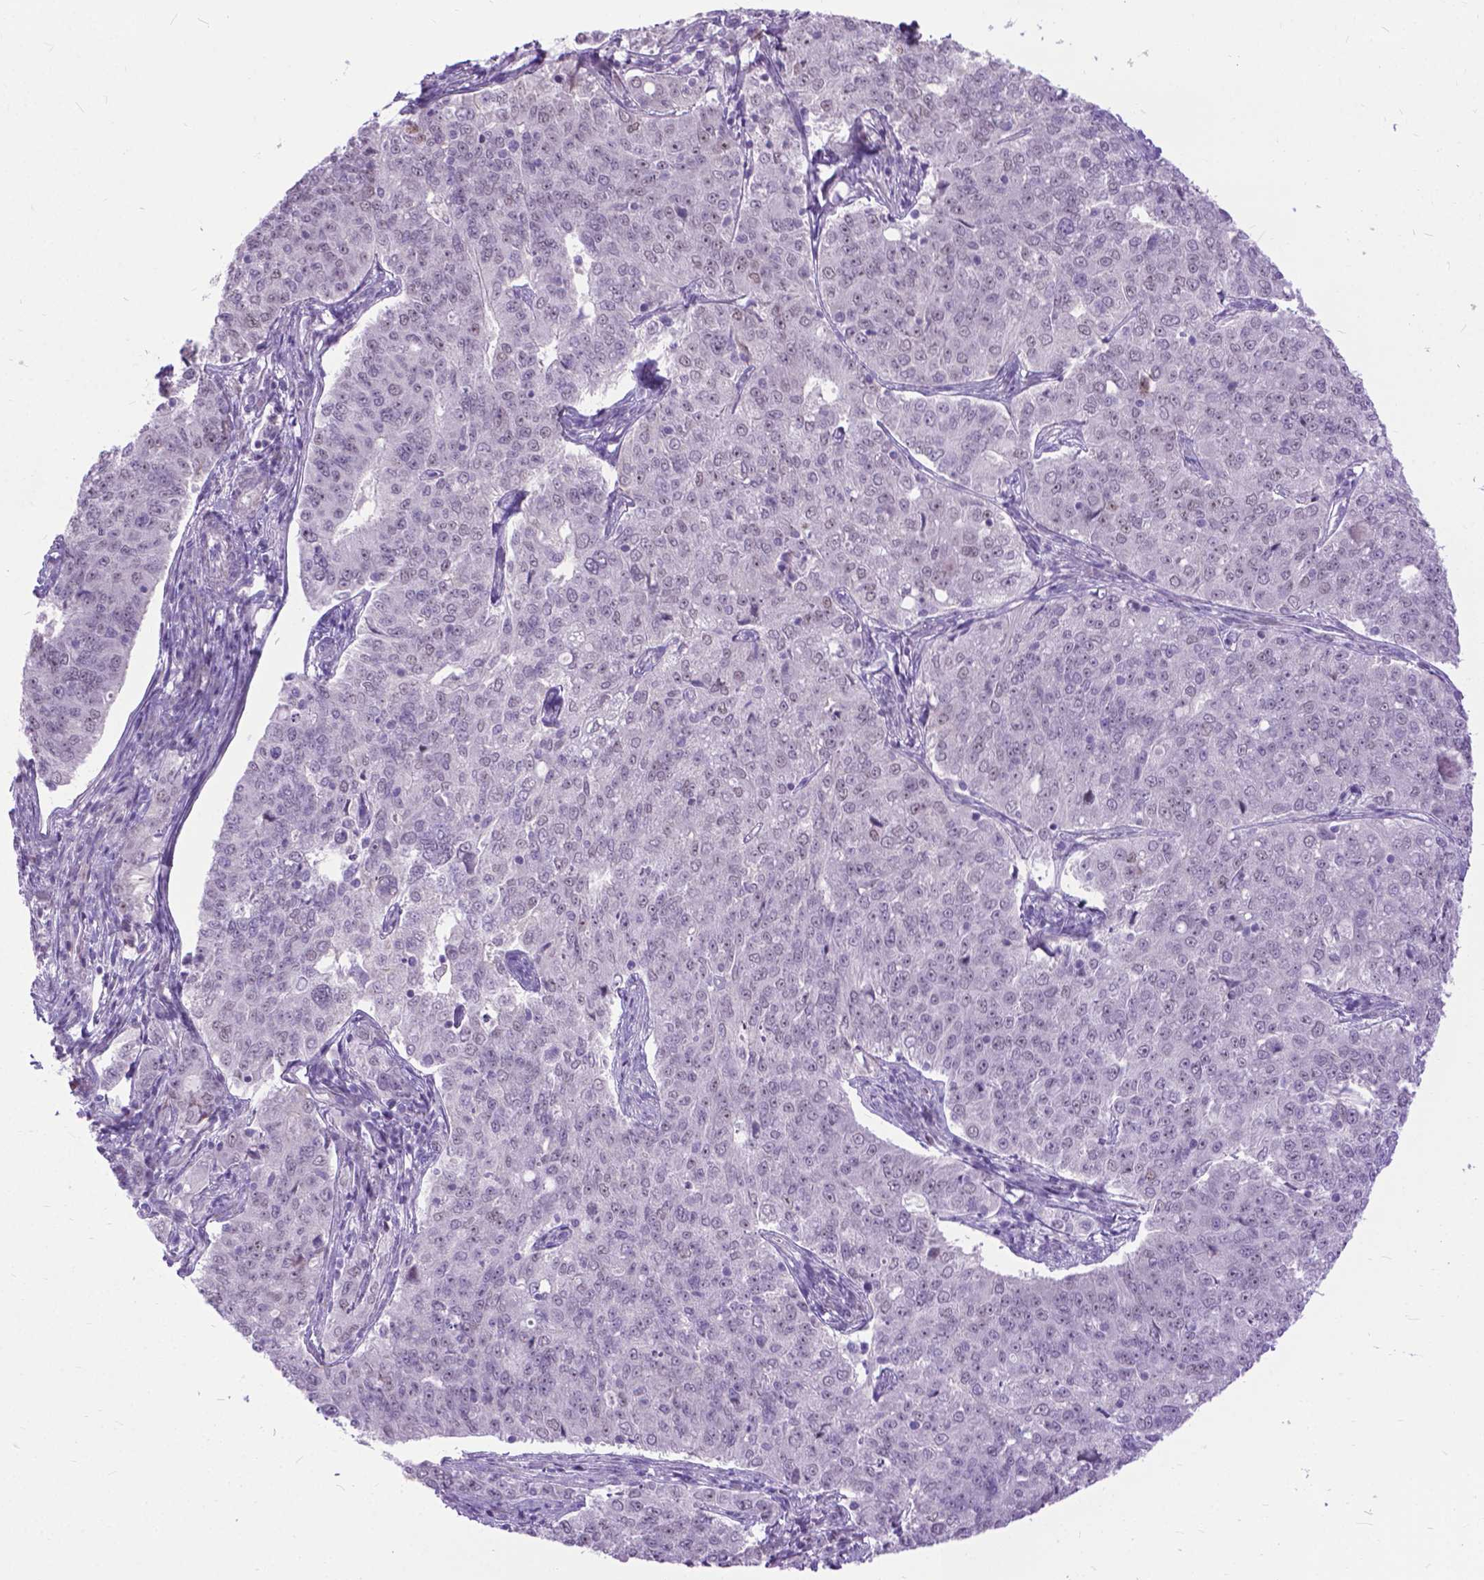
{"staining": {"intensity": "negative", "quantity": "none", "location": "none"}, "tissue": "endometrial cancer", "cell_type": "Tumor cells", "image_type": "cancer", "snomed": [{"axis": "morphology", "description": "Adenocarcinoma, NOS"}, {"axis": "topography", "description": "Endometrium"}], "caption": "High power microscopy photomicrograph of an immunohistochemistry (IHC) micrograph of endometrial cancer (adenocarcinoma), revealing no significant staining in tumor cells.", "gene": "APCDD1L", "patient": {"sex": "female", "age": 43}}